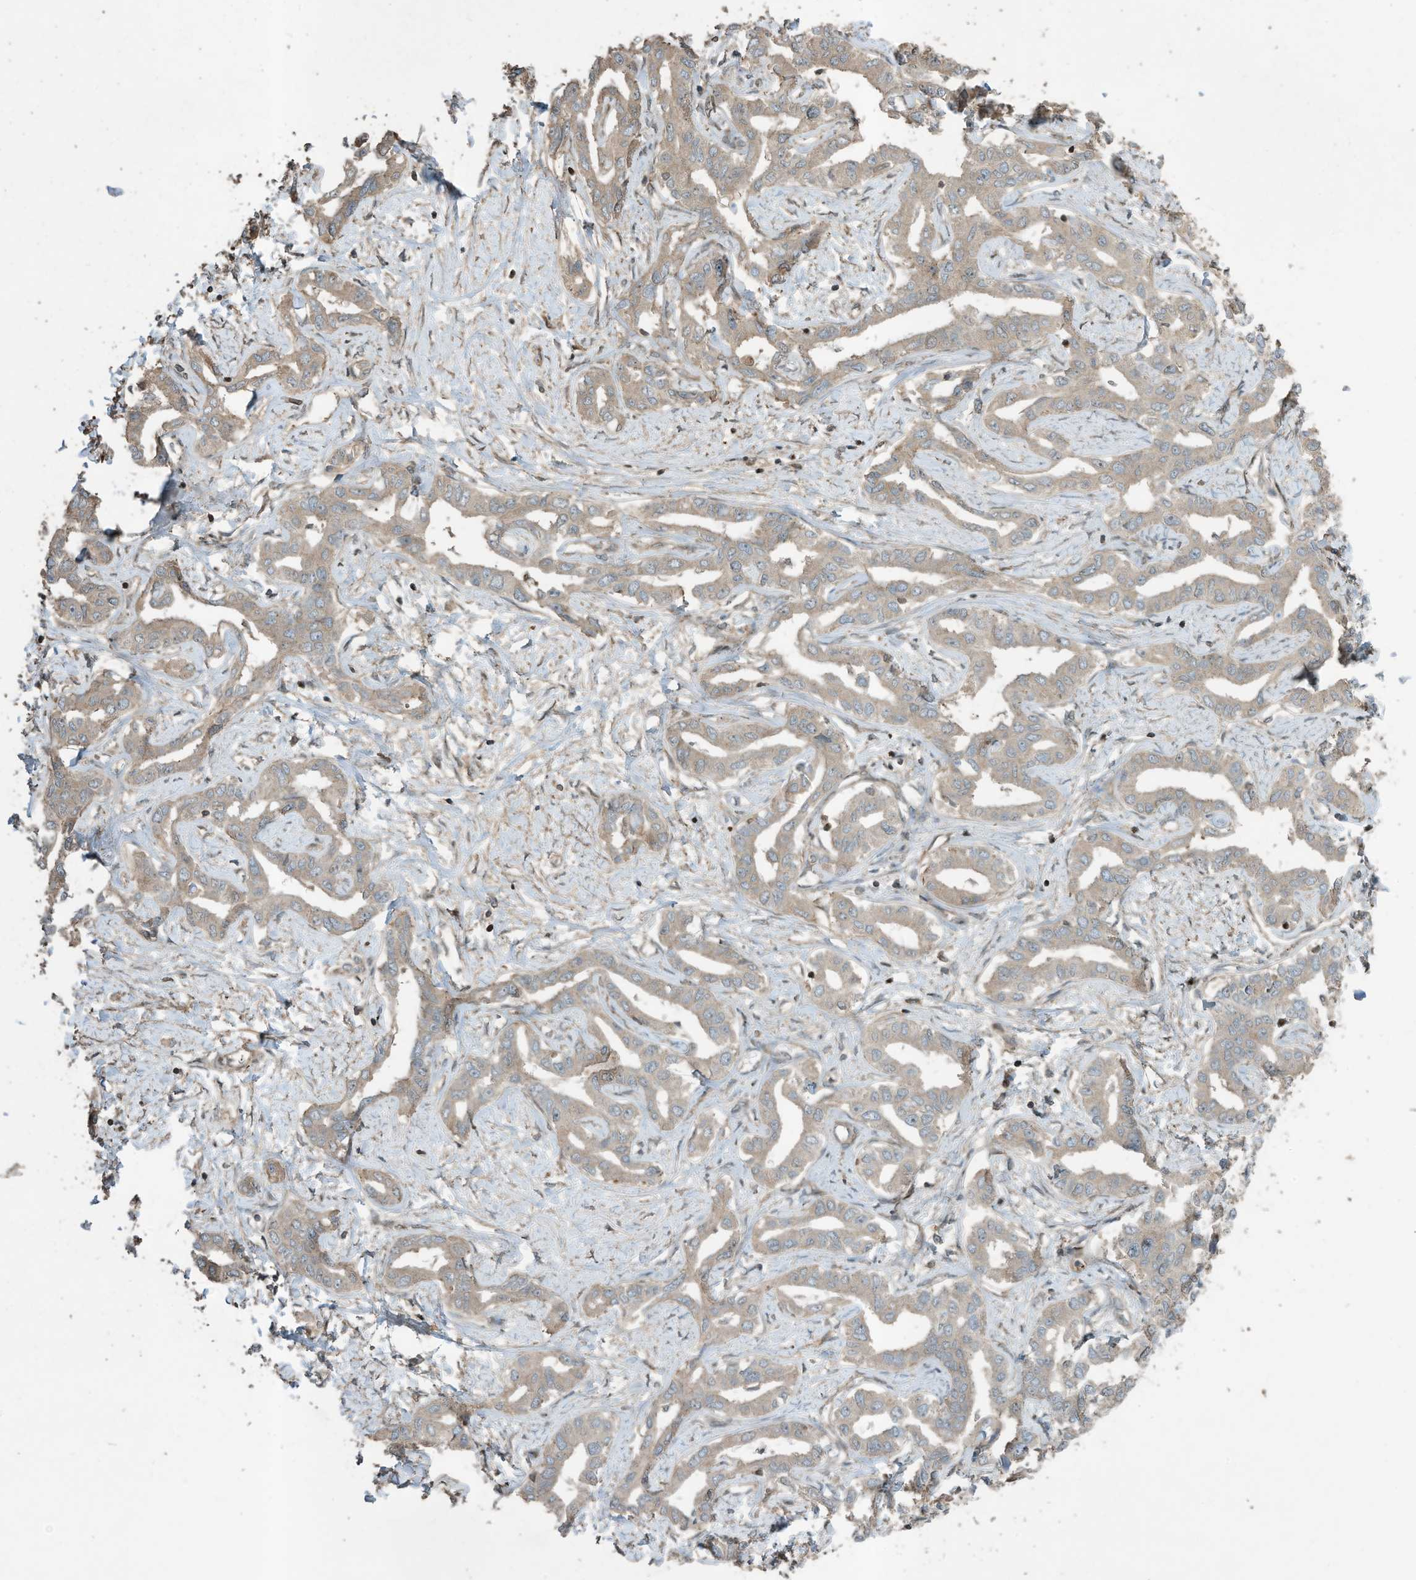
{"staining": {"intensity": "weak", "quantity": ">75%", "location": "cytoplasmic/membranous"}, "tissue": "liver cancer", "cell_type": "Tumor cells", "image_type": "cancer", "snomed": [{"axis": "morphology", "description": "Cholangiocarcinoma"}, {"axis": "topography", "description": "Liver"}], "caption": "Liver cancer was stained to show a protein in brown. There is low levels of weak cytoplasmic/membranous expression in about >75% of tumor cells. (Stains: DAB (3,3'-diaminobenzidine) in brown, nuclei in blue, Microscopy: brightfield microscopy at high magnification).", "gene": "ZNF653", "patient": {"sex": "male", "age": 59}}